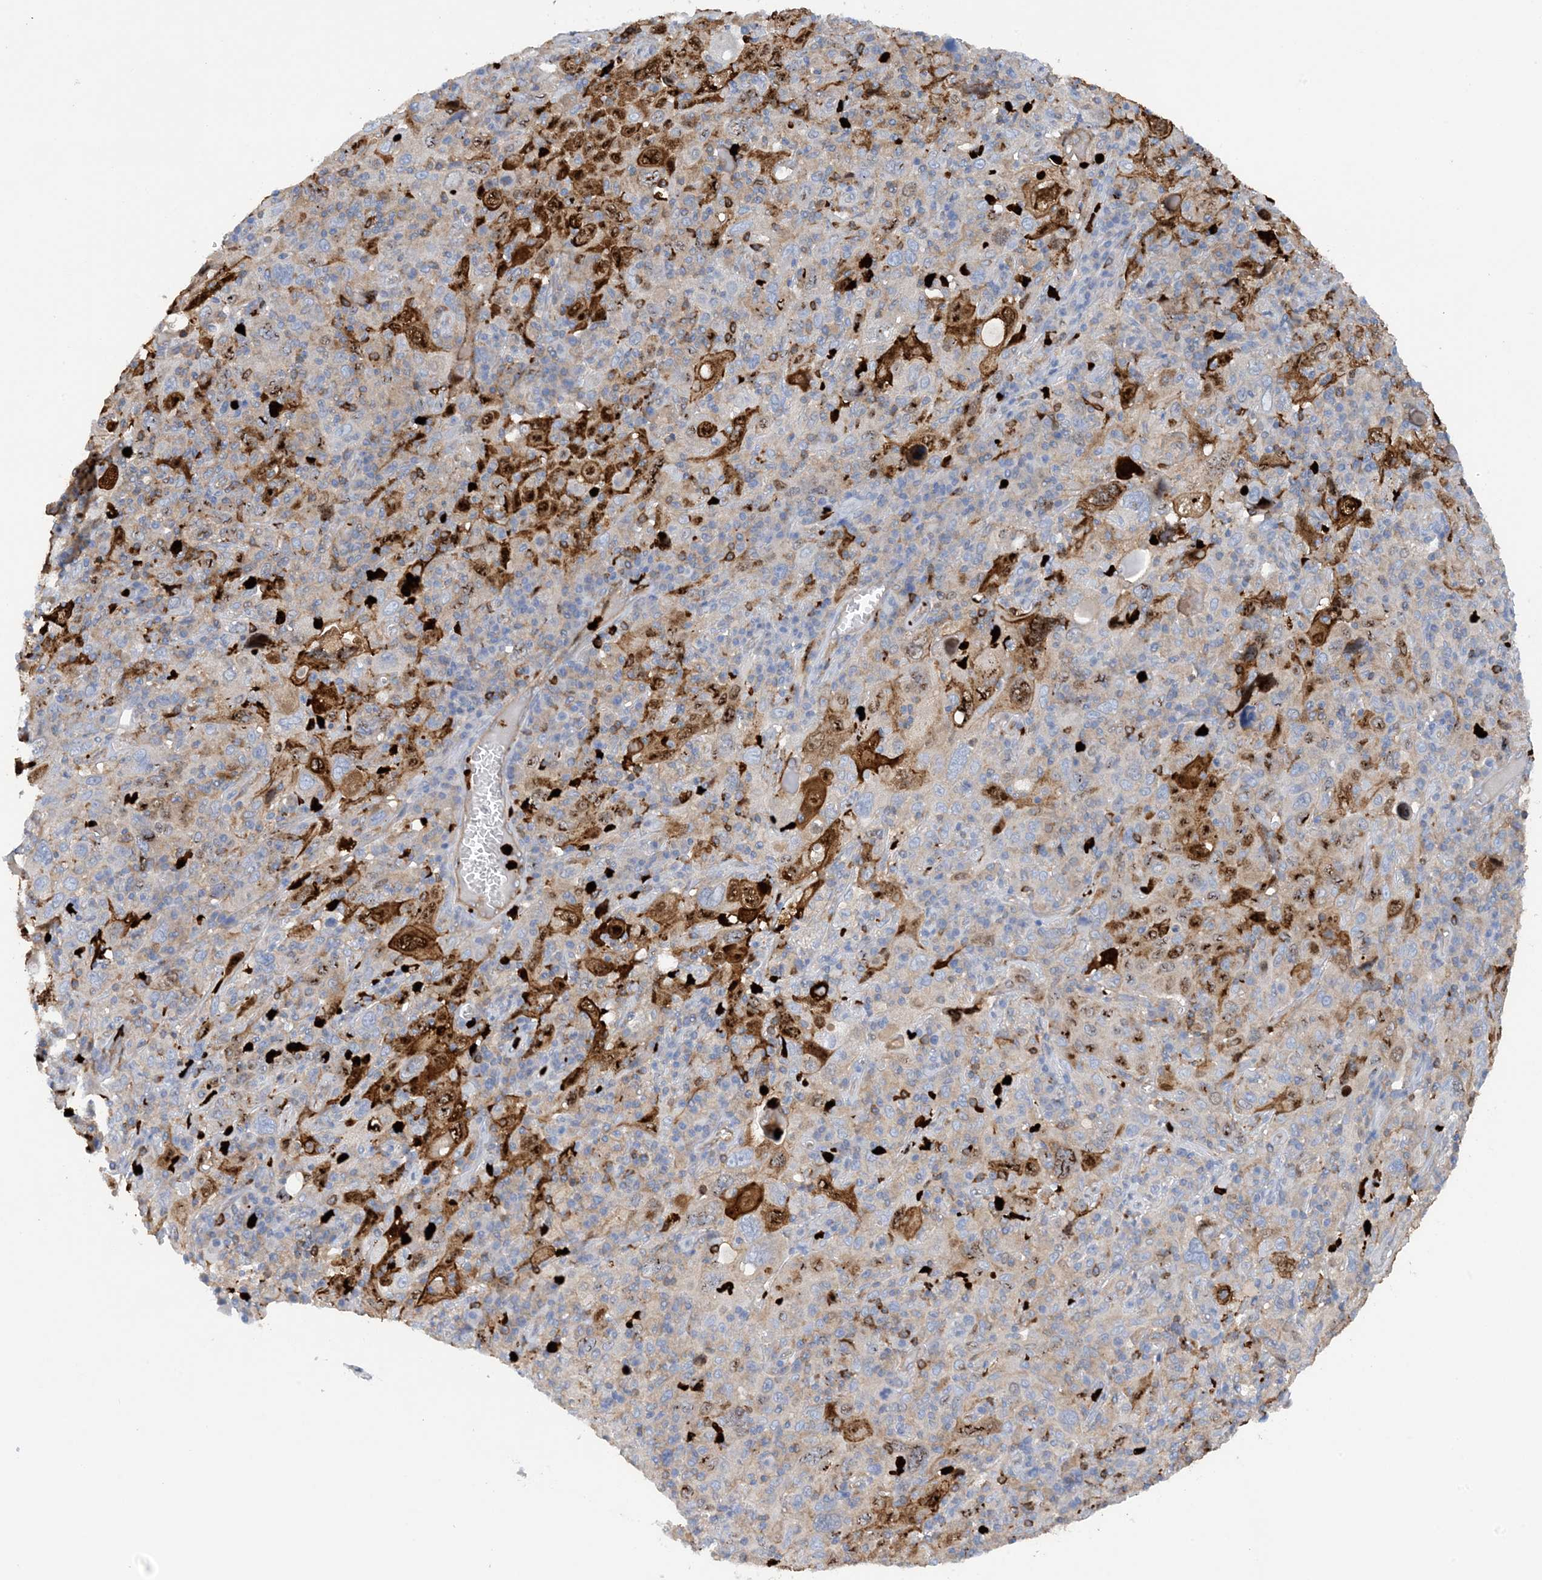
{"staining": {"intensity": "negative", "quantity": "none", "location": "none"}, "tissue": "cervical cancer", "cell_type": "Tumor cells", "image_type": "cancer", "snomed": [{"axis": "morphology", "description": "Squamous cell carcinoma, NOS"}, {"axis": "topography", "description": "Cervix"}], "caption": "Squamous cell carcinoma (cervical) was stained to show a protein in brown. There is no significant positivity in tumor cells. Brightfield microscopy of immunohistochemistry stained with DAB (3,3'-diaminobenzidine) (brown) and hematoxylin (blue), captured at high magnification.", "gene": "PHACTR2", "patient": {"sex": "female", "age": 46}}